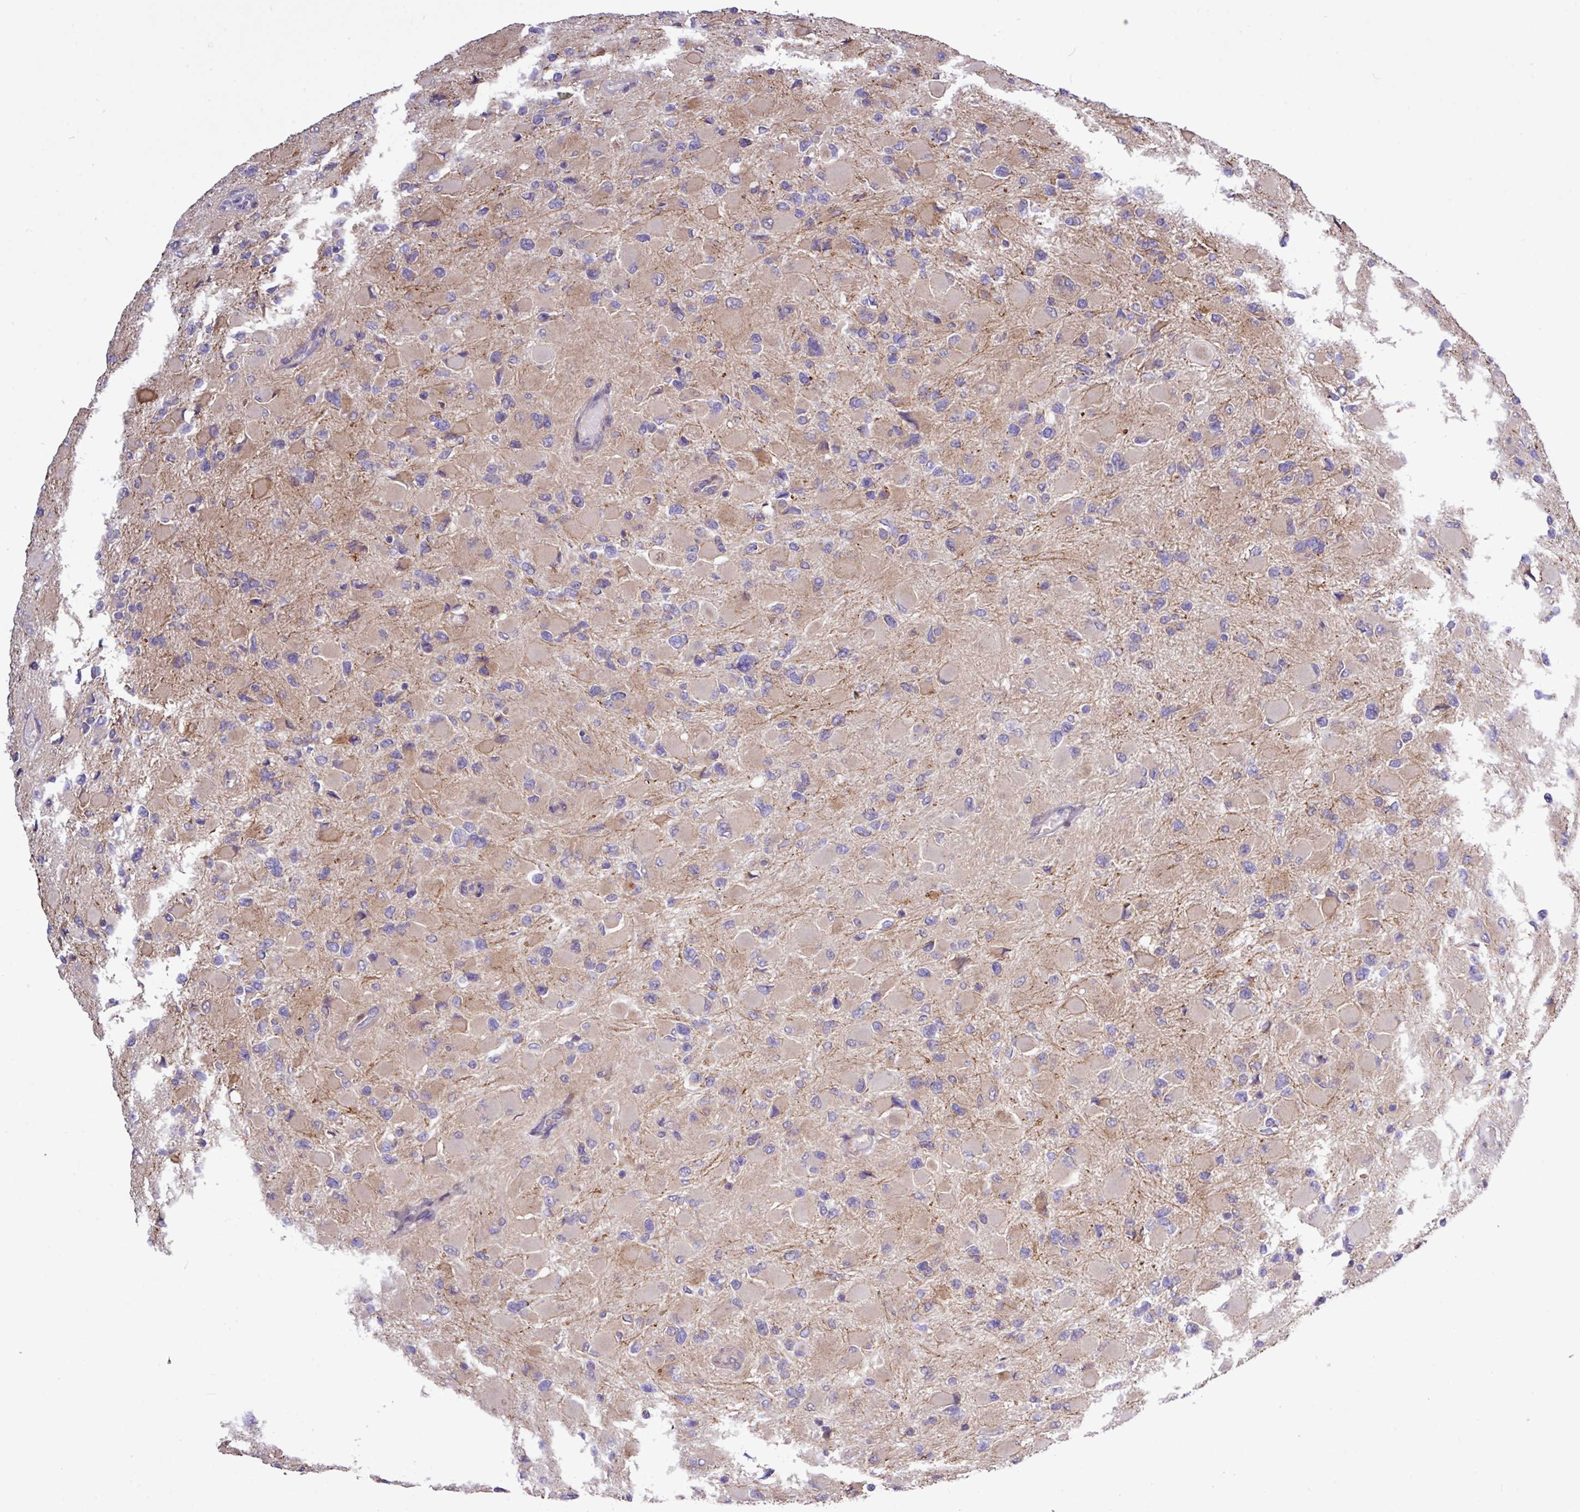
{"staining": {"intensity": "negative", "quantity": "none", "location": "none"}, "tissue": "glioma", "cell_type": "Tumor cells", "image_type": "cancer", "snomed": [{"axis": "morphology", "description": "Glioma, malignant, High grade"}, {"axis": "topography", "description": "Cerebral cortex"}], "caption": "DAB (3,3'-diaminobenzidine) immunohistochemical staining of malignant high-grade glioma demonstrates no significant expression in tumor cells.", "gene": "TM2D2", "patient": {"sex": "female", "age": 36}}